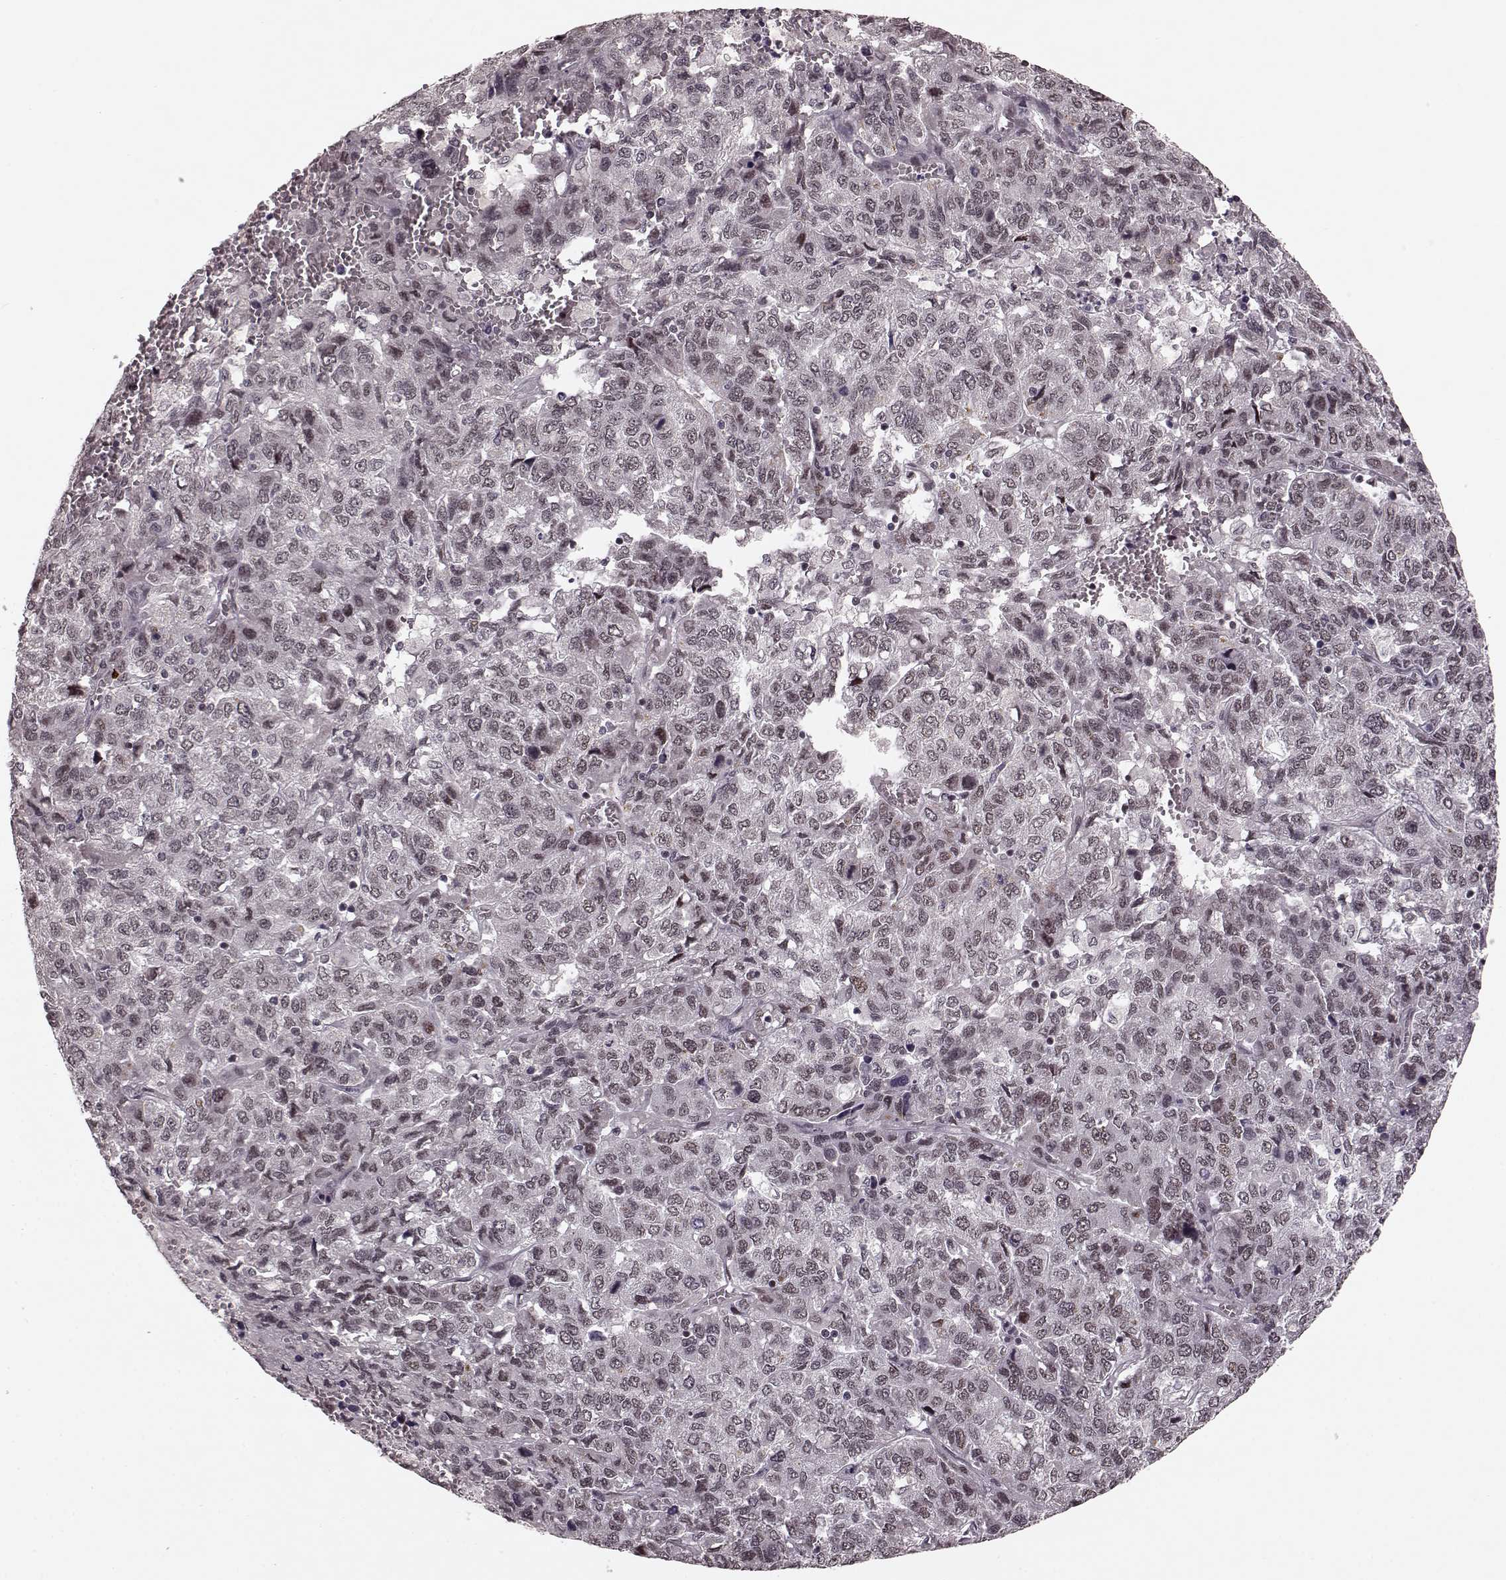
{"staining": {"intensity": "negative", "quantity": "none", "location": "none"}, "tissue": "liver cancer", "cell_type": "Tumor cells", "image_type": "cancer", "snomed": [{"axis": "morphology", "description": "Carcinoma, Hepatocellular, NOS"}, {"axis": "topography", "description": "Liver"}], "caption": "Human liver hepatocellular carcinoma stained for a protein using IHC exhibits no positivity in tumor cells.", "gene": "PLCB4", "patient": {"sex": "male", "age": 69}}